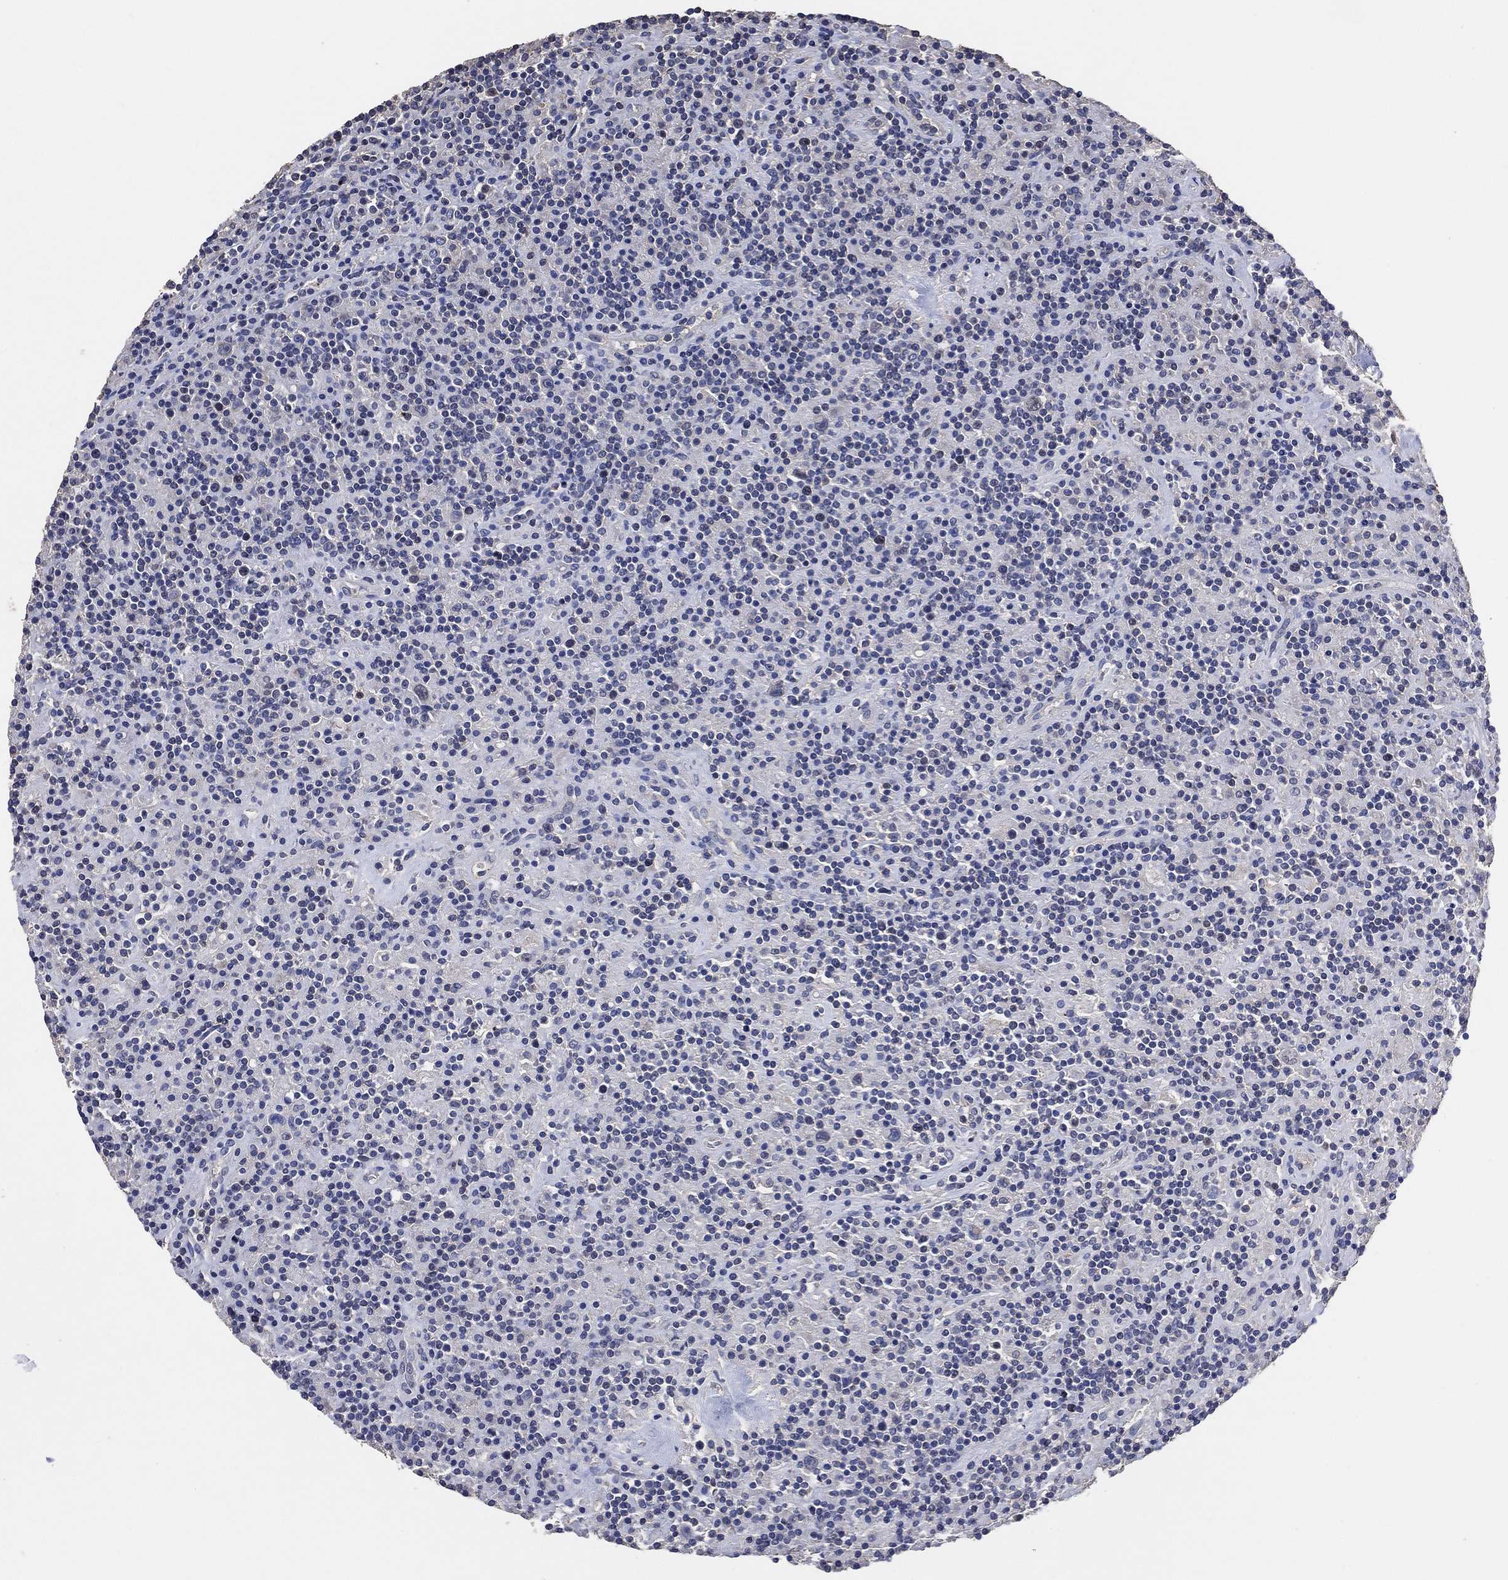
{"staining": {"intensity": "negative", "quantity": "none", "location": "none"}, "tissue": "lymphoma", "cell_type": "Tumor cells", "image_type": "cancer", "snomed": [{"axis": "morphology", "description": "Hodgkin's disease, NOS"}, {"axis": "topography", "description": "Lymph node"}], "caption": "This micrograph is of Hodgkin's disease stained with immunohistochemistry to label a protein in brown with the nuclei are counter-stained blue. There is no expression in tumor cells.", "gene": "KLK5", "patient": {"sex": "male", "age": 70}}